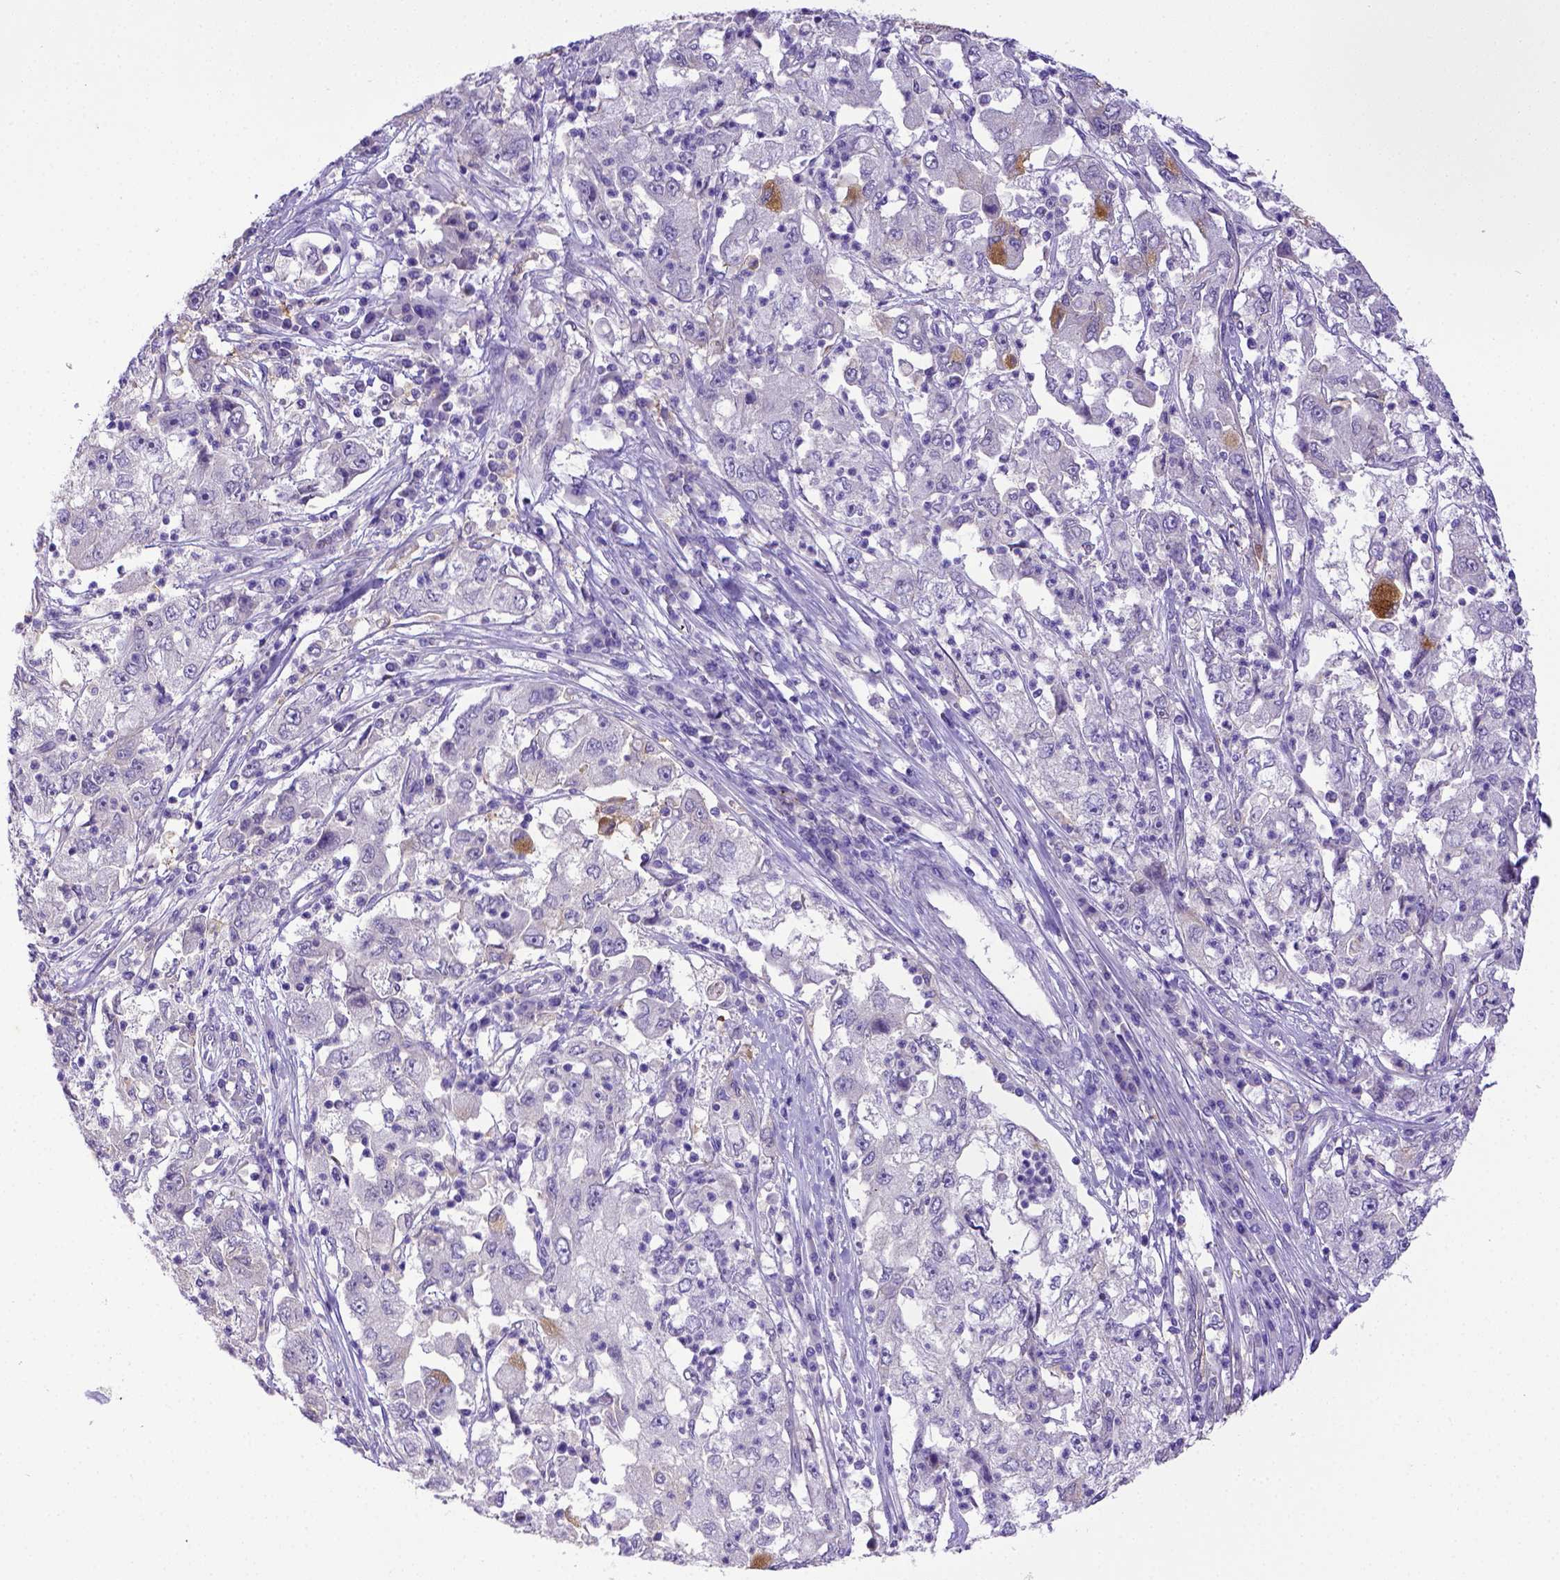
{"staining": {"intensity": "negative", "quantity": "none", "location": "none"}, "tissue": "cervical cancer", "cell_type": "Tumor cells", "image_type": "cancer", "snomed": [{"axis": "morphology", "description": "Squamous cell carcinoma, NOS"}, {"axis": "topography", "description": "Cervix"}], "caption": "Squamous cell carcinoma (cervical) was stained to show a protein in brown. There is no significant expression in tumor cells. The staining was performed using DAB to visualize the protein expression in brown, while the nuclei were stained in blue with hematoxylin (Magnification: 20x).", "gene": "CD40", "patient": {"sex": "female", "age": 36}}